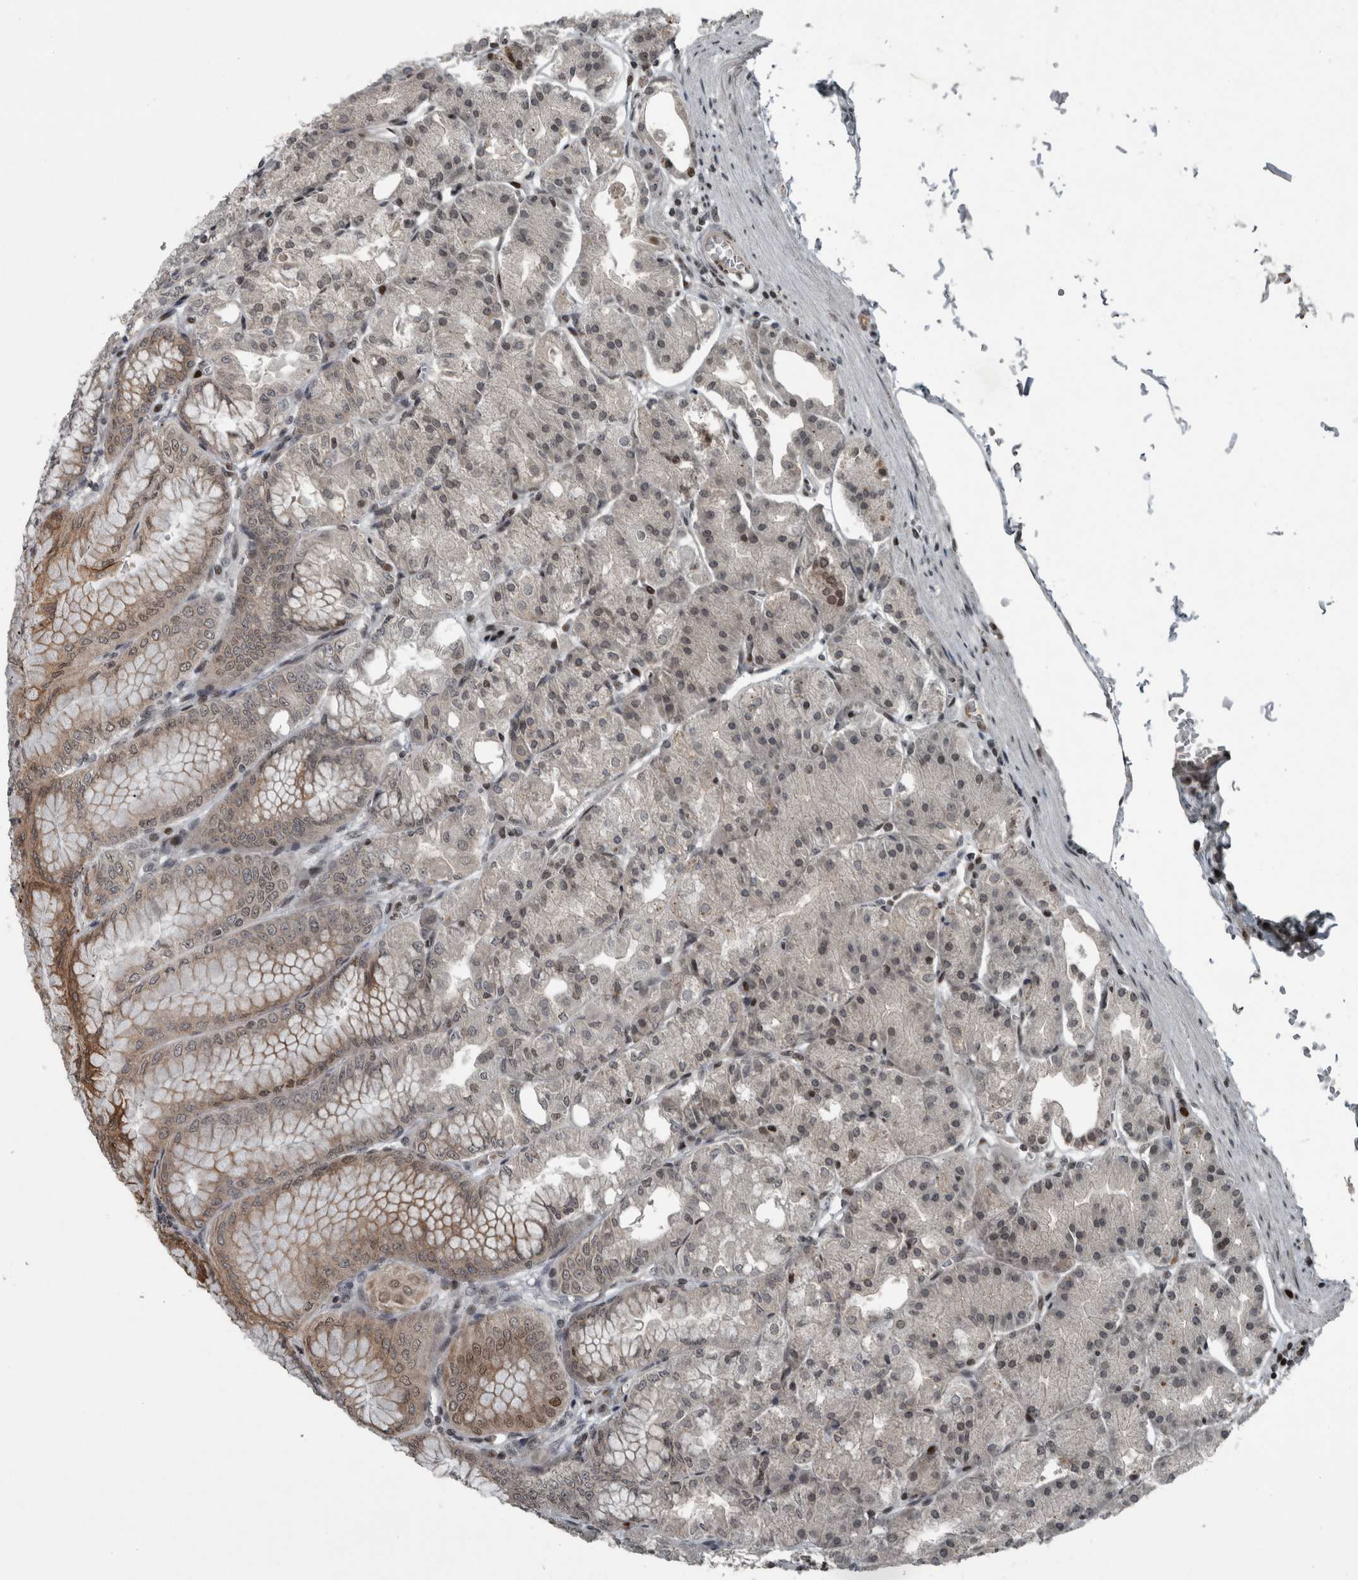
{"staining": {"intensity": "strong", "quantity": ">75%", "location": "cytoplasmic/membranous,nuclear"}, "tissue": "stomach", "cell_type": "Glandular cells", "image_type": "normal", "snomed": [{"axis": "morphology", "description": "Normal tissue, NOS"}, {"axis": "topography", "description": "Stomach, lower"}], "caption": "DAB (3,3'-diaminobenzidine) immunohistochemical staining of benign stomach reveals strong cytoplasmic/membranous,nuclear protein expression in about >75% of glandular cells. The staining was performed using DAB, with brown indicating positive protein expression. Nuclei are stained blue with hematoxylin.", "gene": "UNC50", "patient": {"sex": "male", "age": 71}}